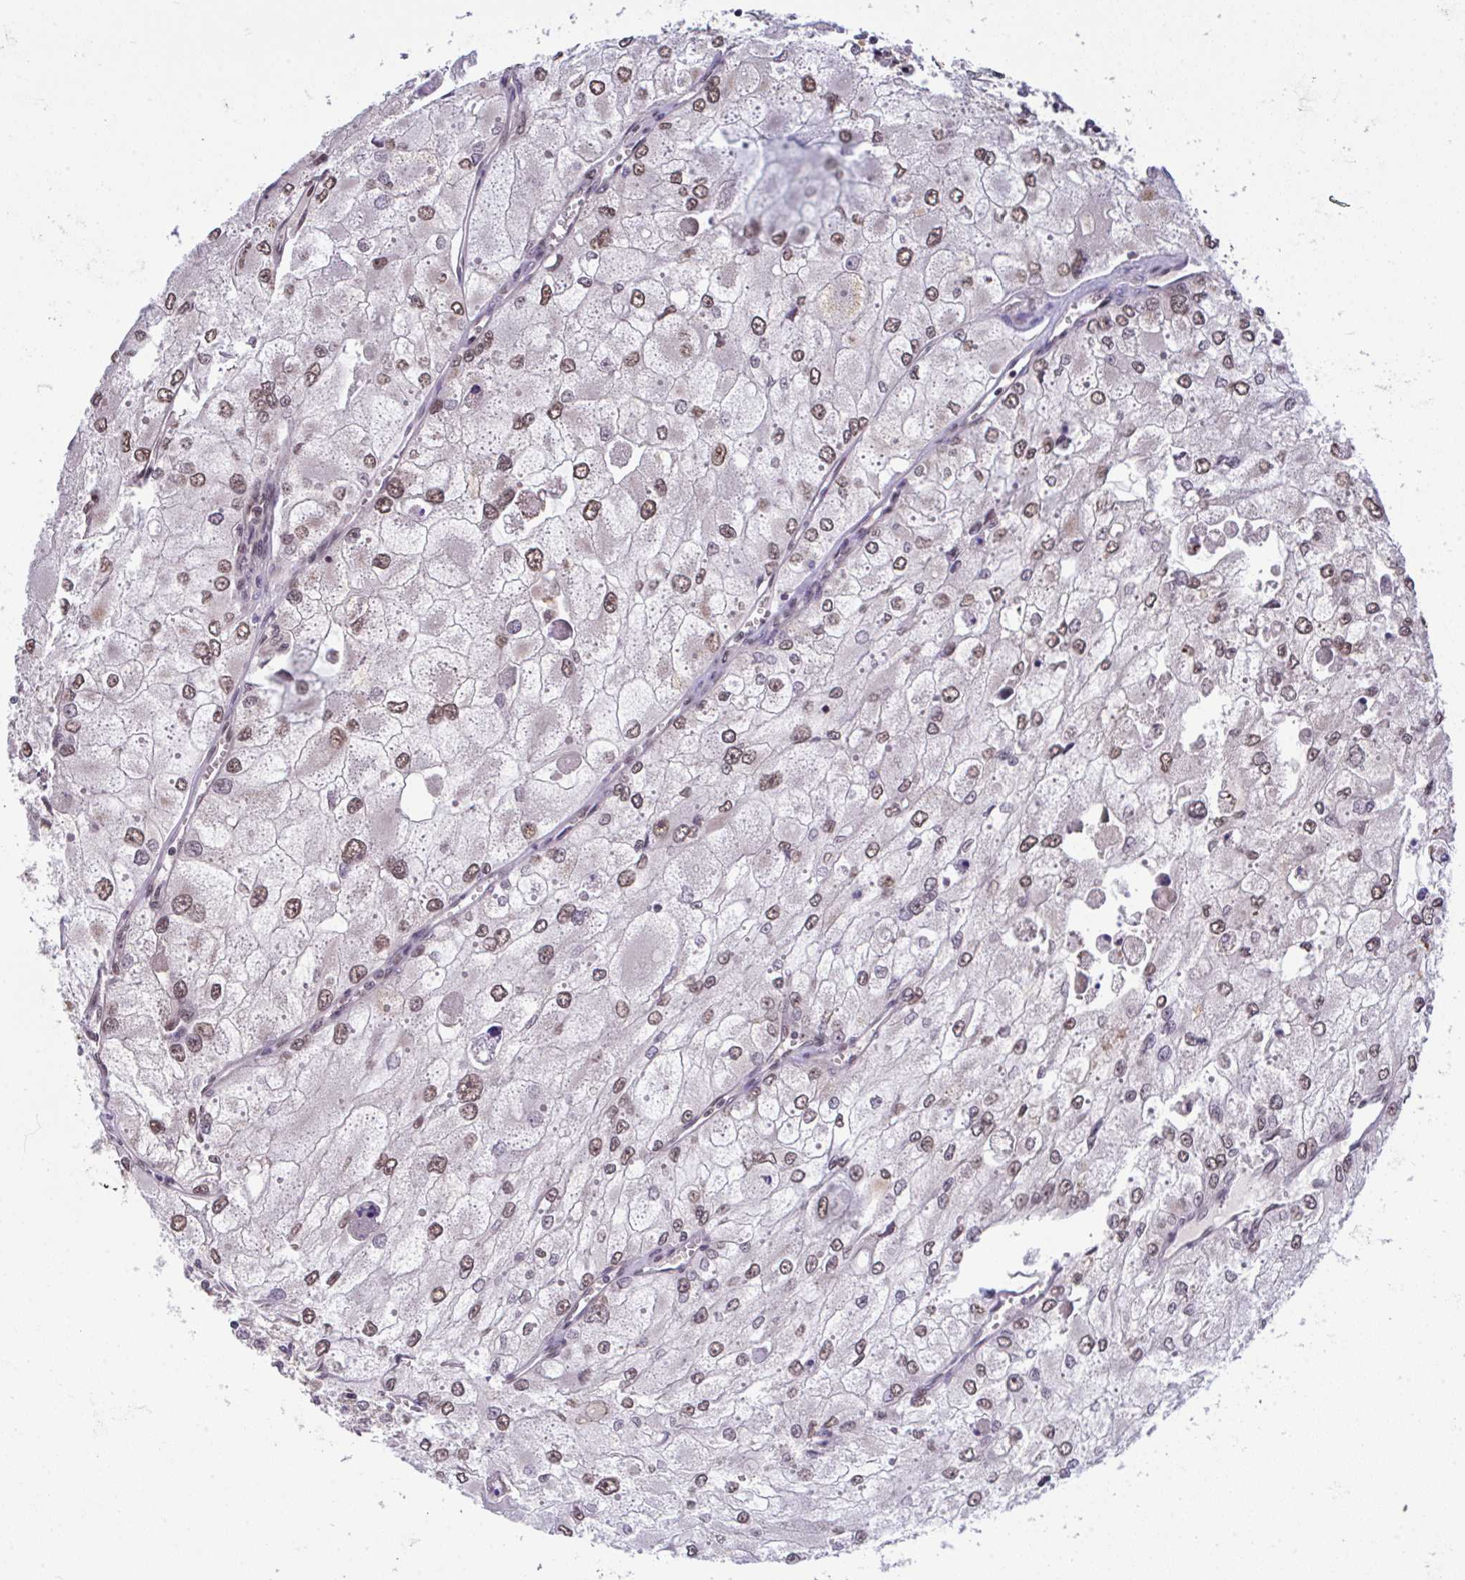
{"staining": {"intensity": "moderate", "quantity": ">75%", "location": "nuclear"}, "tissue": "renal cancer", "cell_type": "Tumor cells", "image_type": "cancer", "snomed": [{"axis": "morphology", "description": "Adenocarcinoma, NOS"}, {"axis": "topography", "description": "Kidney"}], "caption": "The micrograph demonstrates a brown stain indicating the presence of a protein in the nuclear of tumor cells in renal adenocarcinoma.", "gene": "C9orf64", "patient": {"sex": "female", "age": 70}}